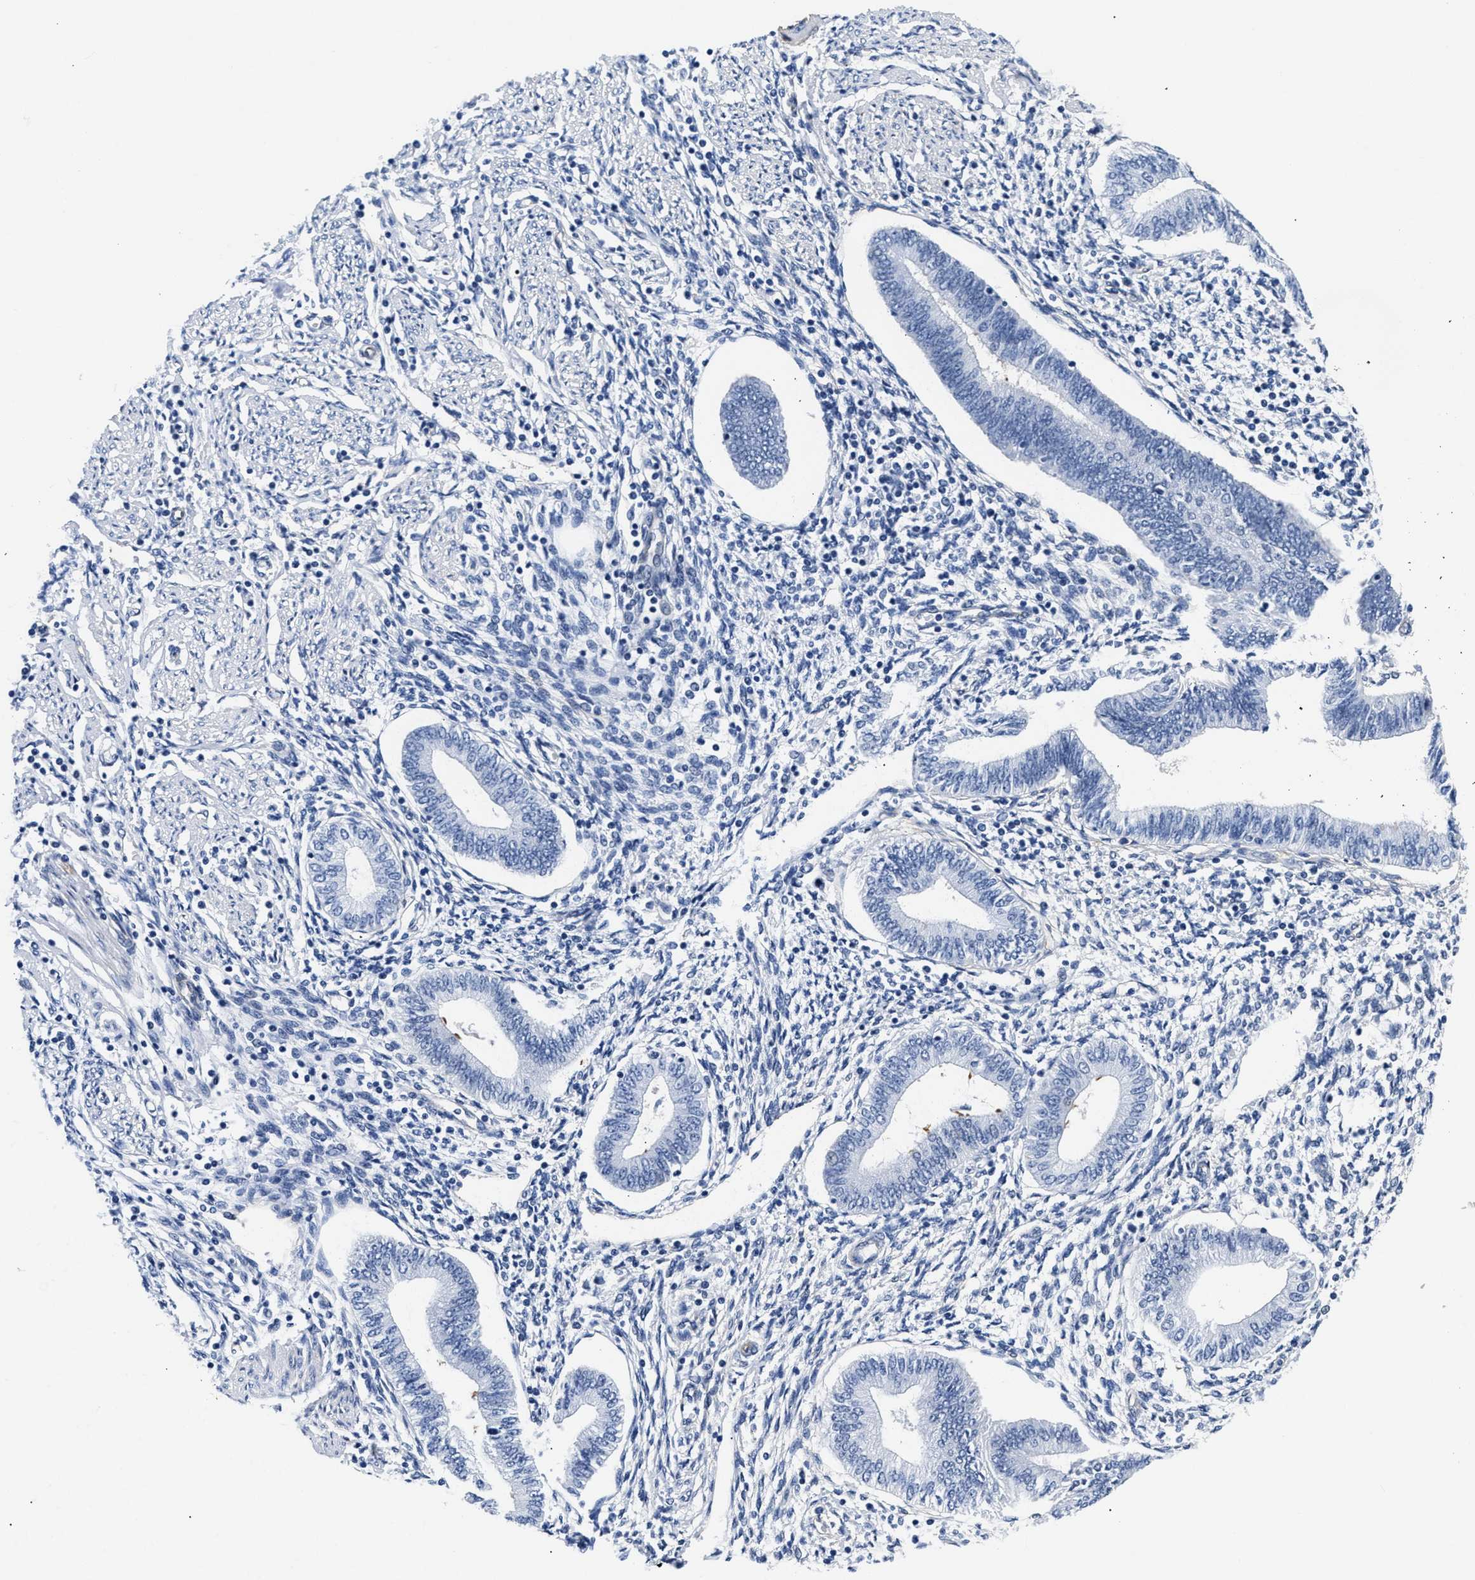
{"staining": {"intensity": "negative", "quantity": "none", "location": "none"}, "tissue": "endometrium", "cell_type": "Cells in endometrial stroma", "image_type": "normal", "snomed": [{"axis": "morphology", "description": "Normal tissue, NOS"}, {"axis": "topography", "description": "Endometrium"}], "caption": "IHC photomicrograph of benign human endometrium stained for a protein (brown), which exhibits no staining in cells in endometrial stroma.", "gene": "TRIM29", "patient": {"sex": "female", "age": 50}}